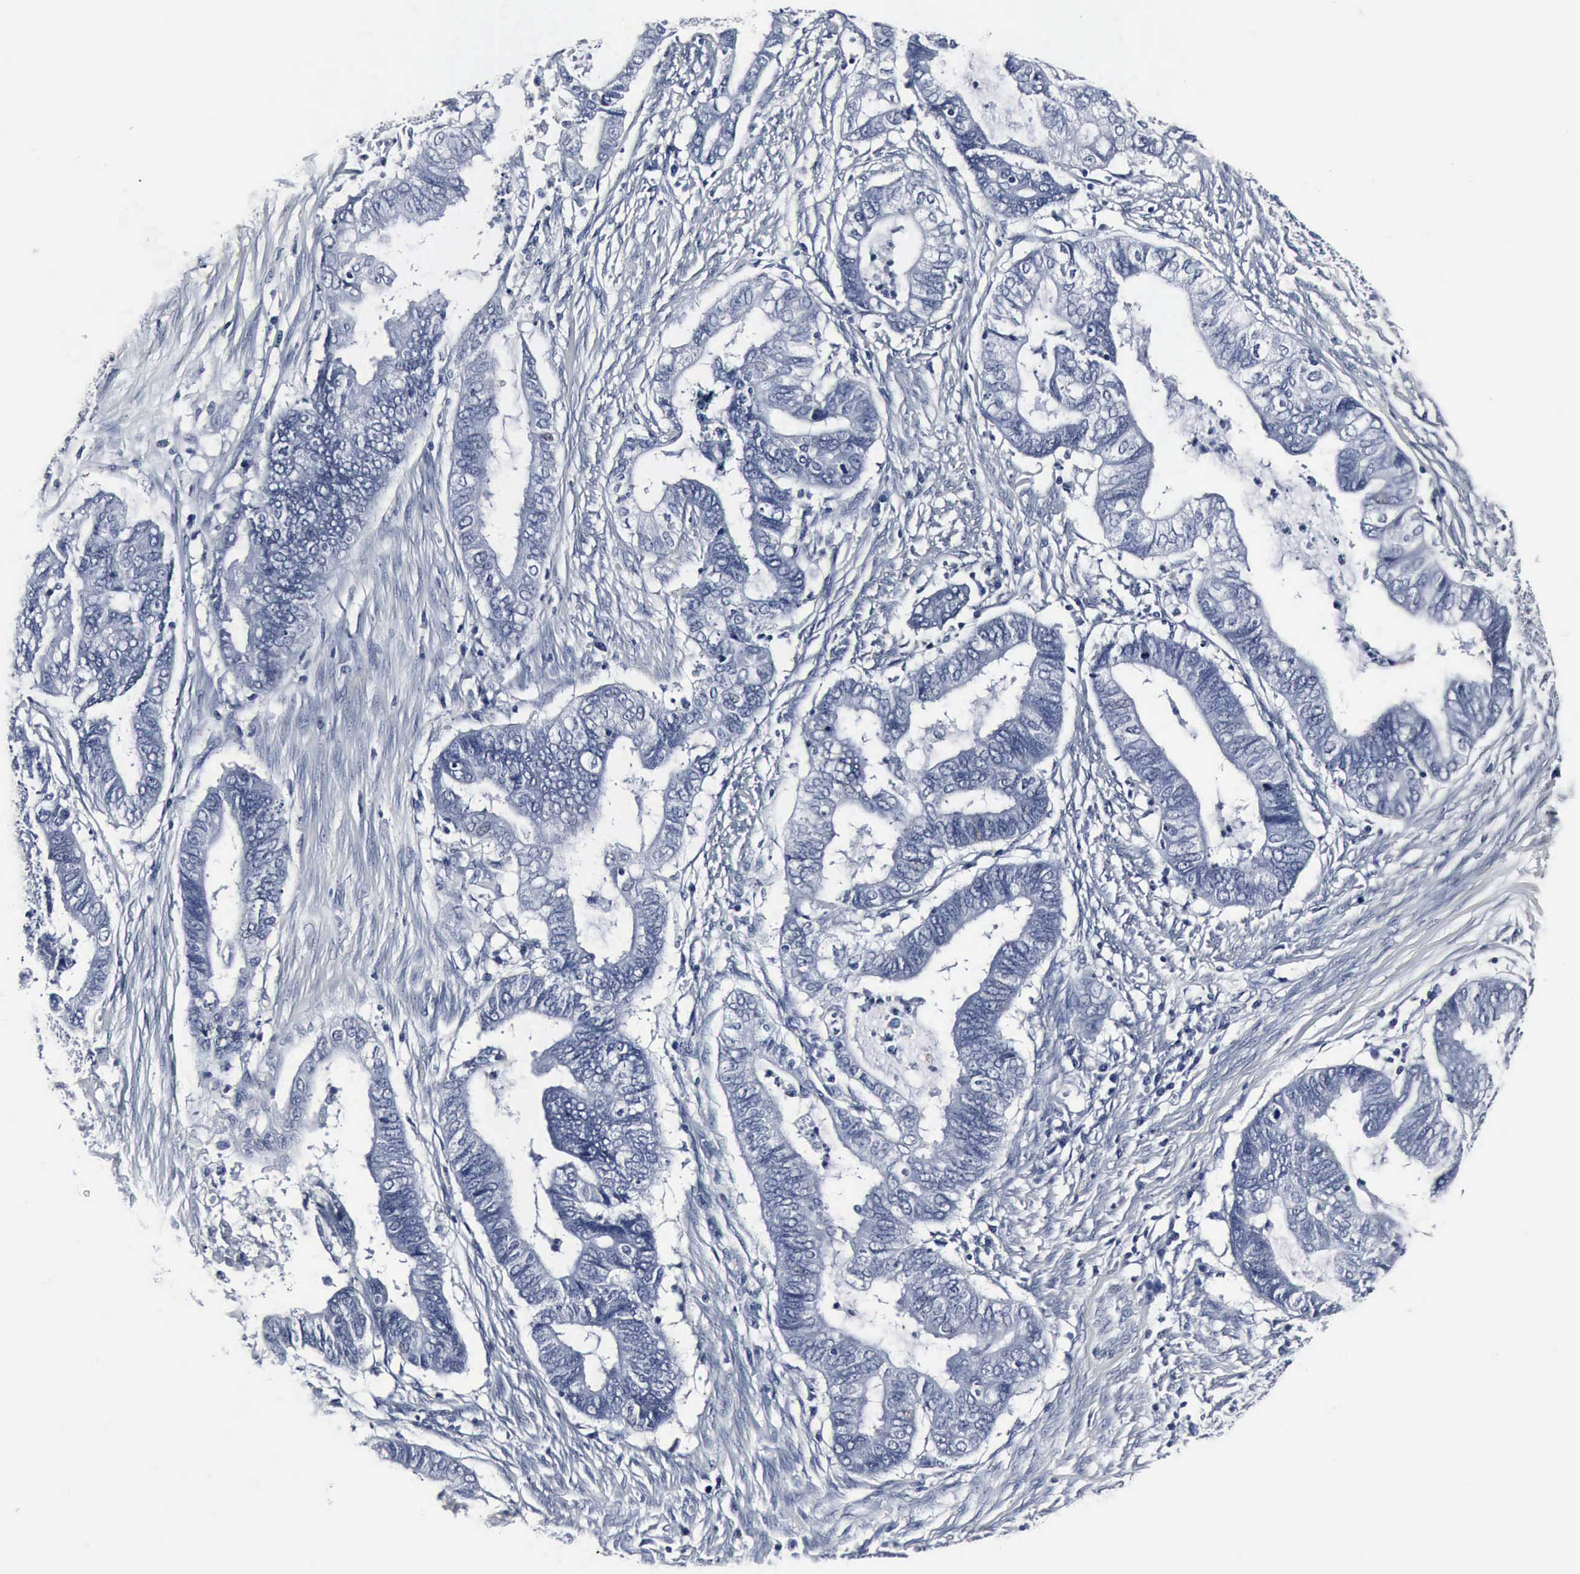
{"staining": {"intensity": "negative", "quantity": "none", "location": "none"}, "tissue": "endometrial cancer", "cell_type": "Tumor cells", "image_type": "cancer", "snomed": [{"axis": "morphology", "description": "Necrosis, NOS"}, {"axis": "morphology", "description": "Adenocarcinoma, NOS"}, {"axis": "topography", "description": "Endometrium"}], "caption": "Immunohistochemistry micrograph of adenocarcinoma (endometrial) stained for a protein (brown), which reveals no staining in tumor cells.", "gene": "SNAP25", "patient": {"sex": "female", "age": 79}}